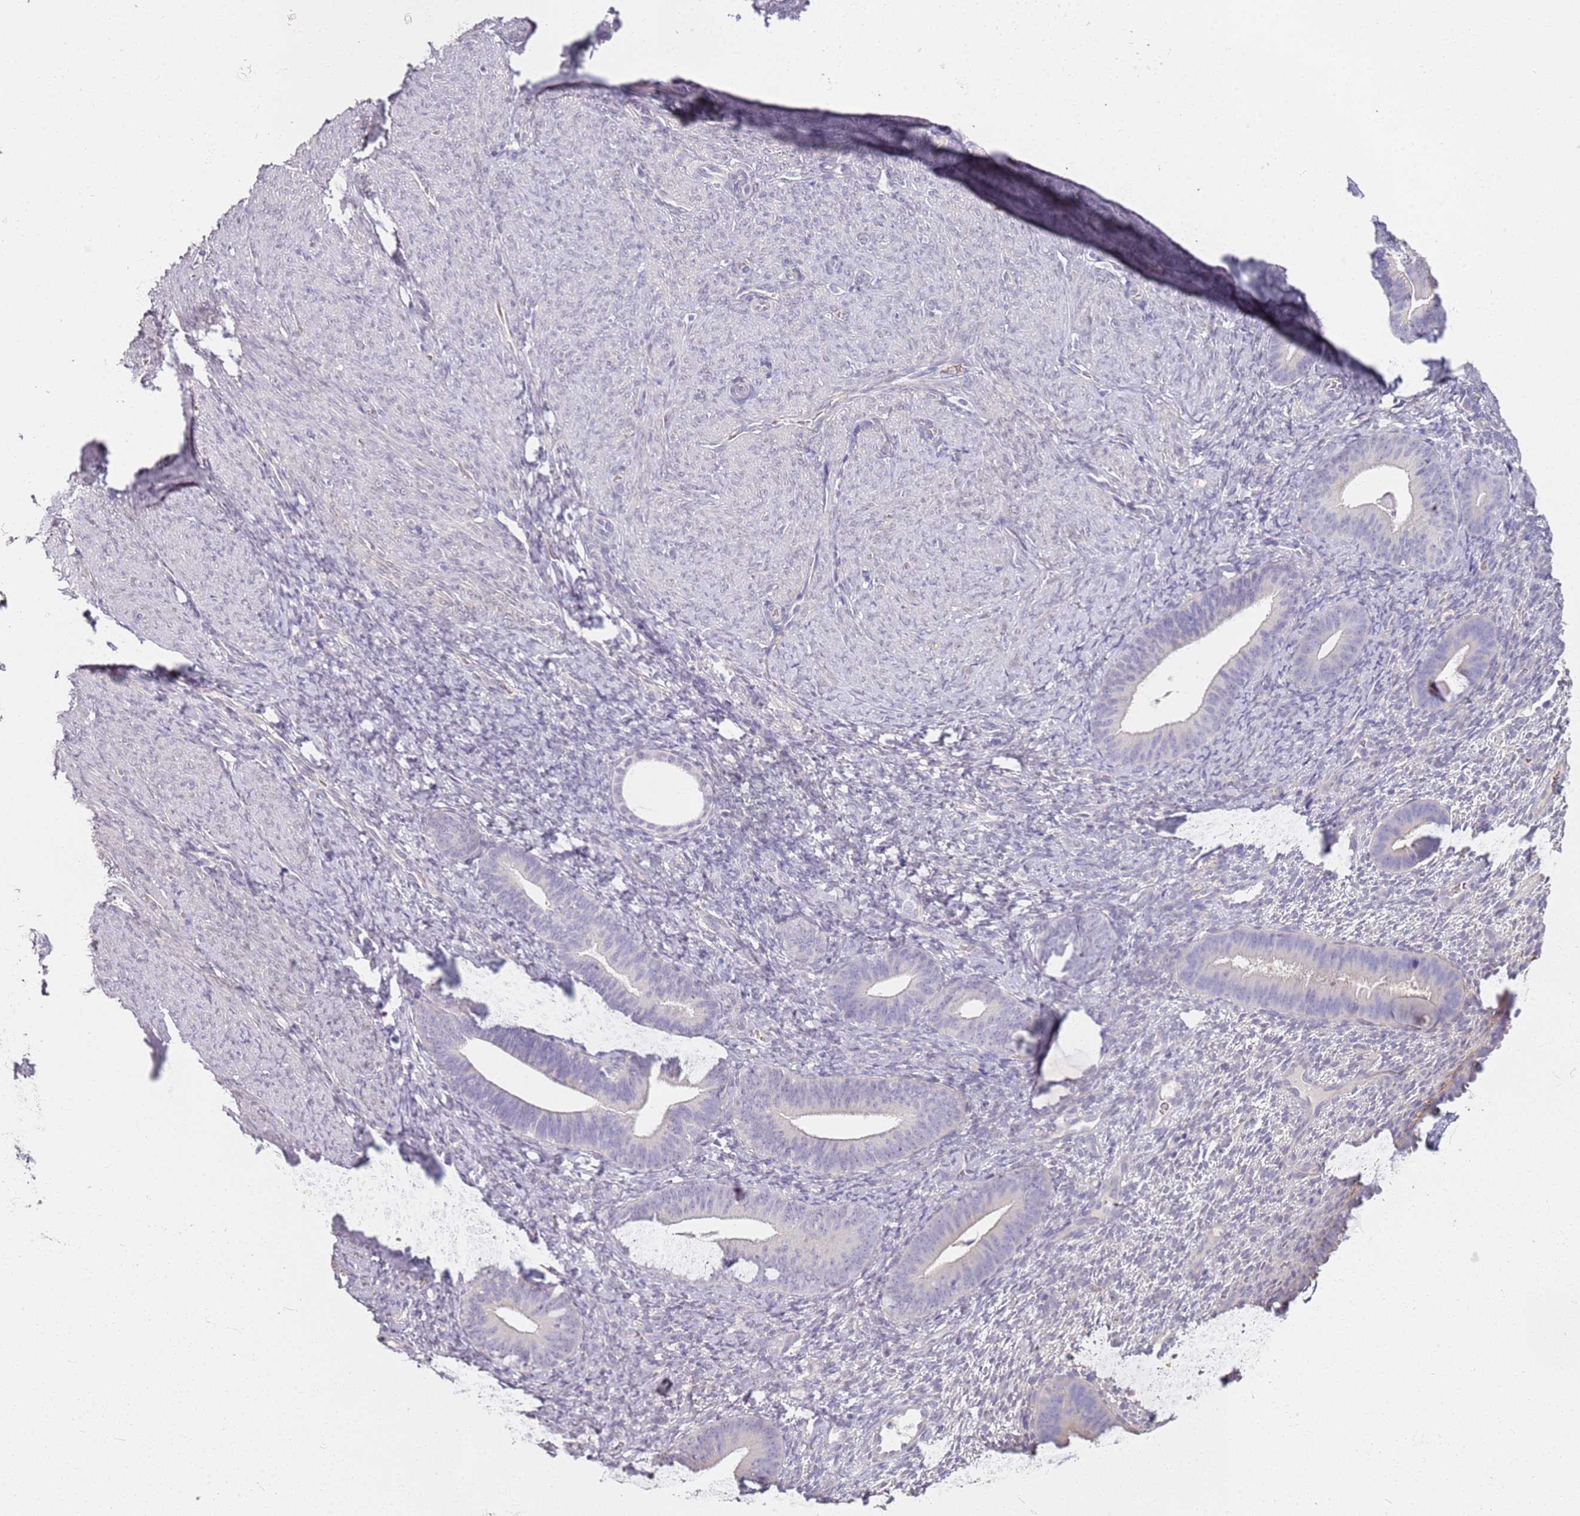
{"staining": {"intensity": "negative", "quantity": "none", "location": "none"}, "tissue": "endometrium", "cell_type": "Cells in endometrial stroma", "image_type": "normal", "snomed": [{"axis": "morphology", "description": "Normal tissue, NOS"}, {"axis": "topography", "description": "Endometrium"}], "caption": "A photomicrograph of human endometrium is negative for staining in cells in endometrial stroma. The staining is performed using DAB brown chromogen with nuclei counter-stained in using hematoxylin.", "gene": "CD40LG", "patient": {"sex": "female", "age": 65}}